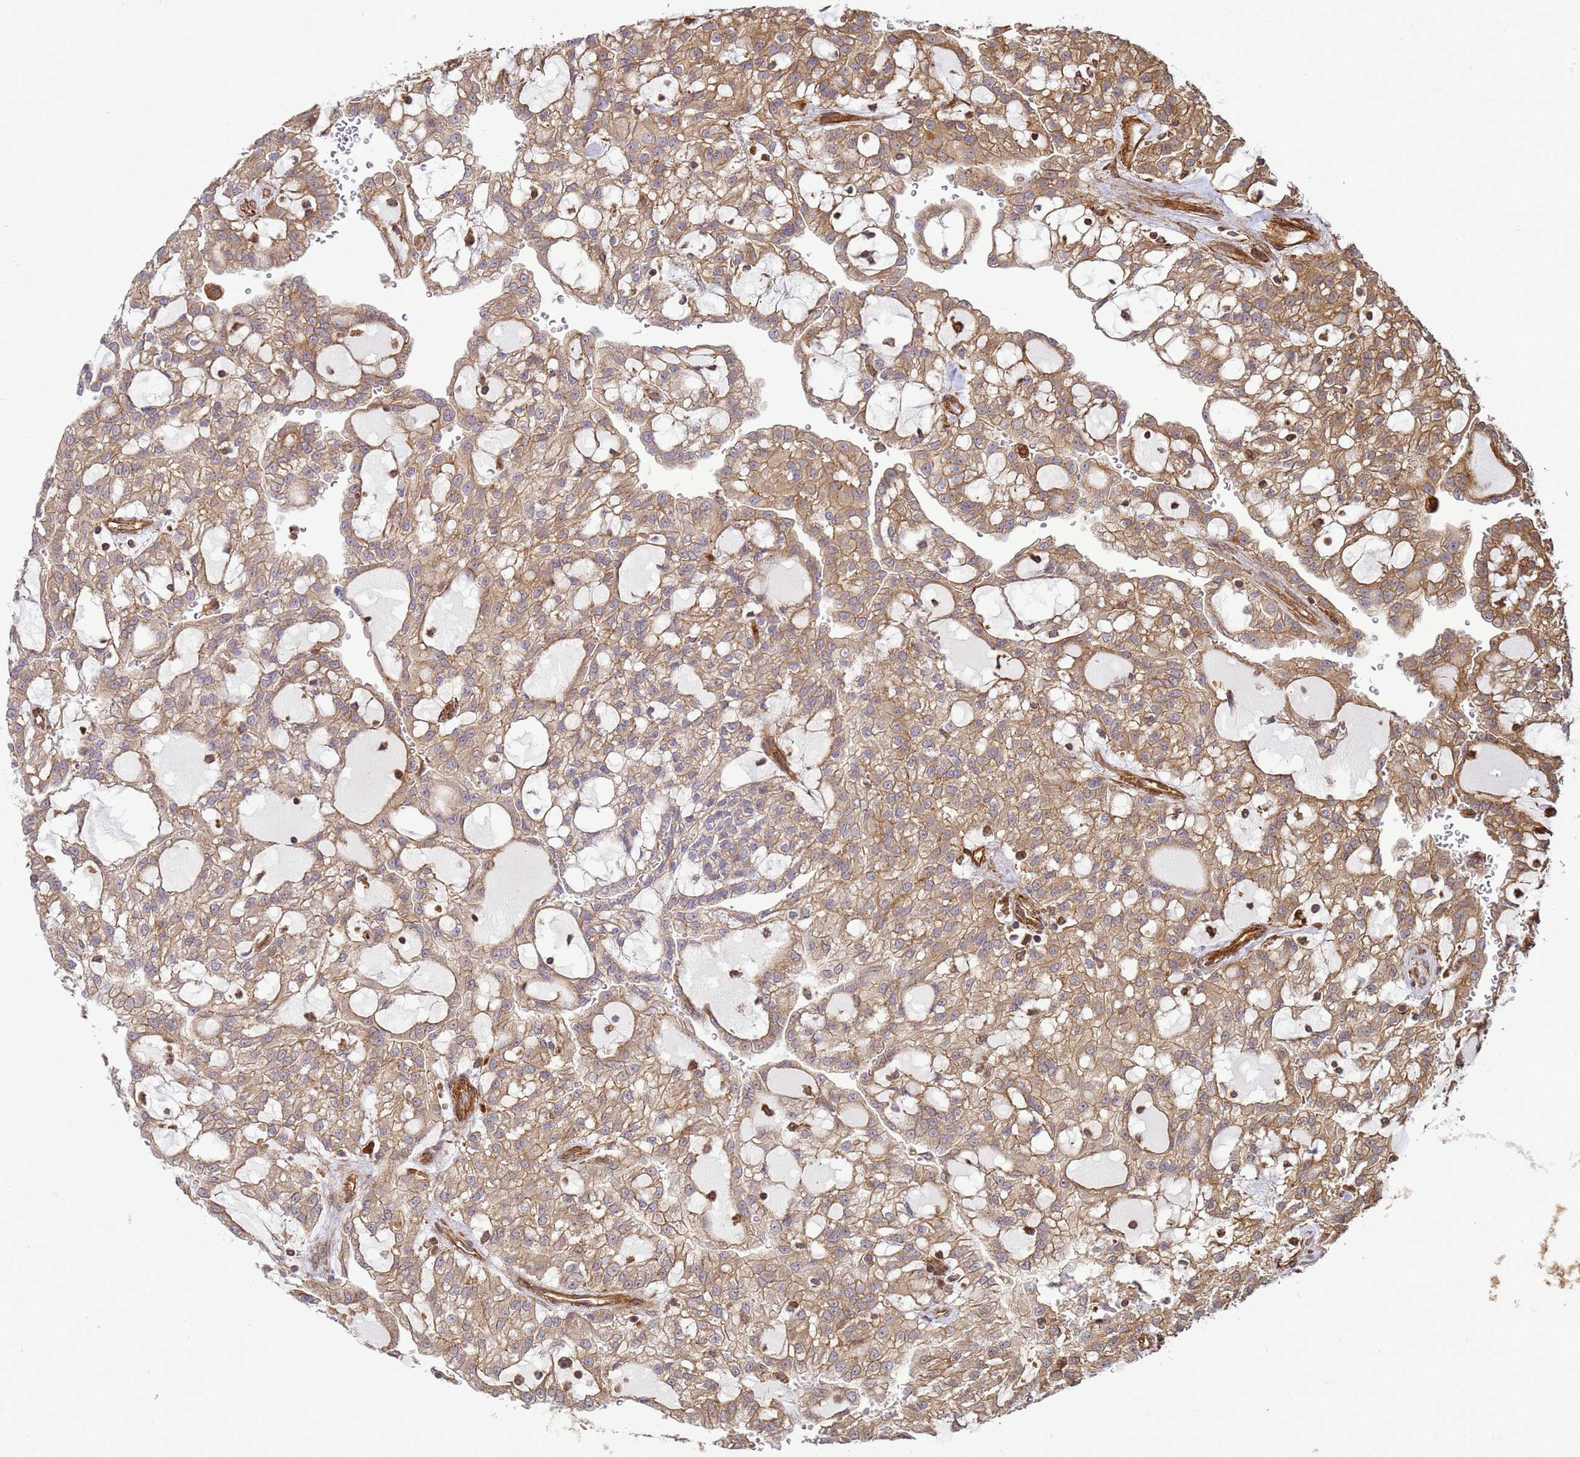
{"staining": {"intensity": "moderate", "quantity": ">75%", "location": "cytoplasmic/membranous"}, "tissue": "renal cancer", "cell_type": "Tumor cells", "image_type": "cancer", "snomed": [{"axis": "morphology", "description": "Adenocarcinoma, NOS"}, {"axis": "topography", "description": "Kidney"}], "caption": "Approximately >75% of tumor cells in human renal cancer (adenocarcinoma) show moderate cytoplasmic/membranous protein positivity as visualized by brown immunohistochemical staining.", "gene": "CNOT1", "patient": {"sex": "male", "age": 63}}